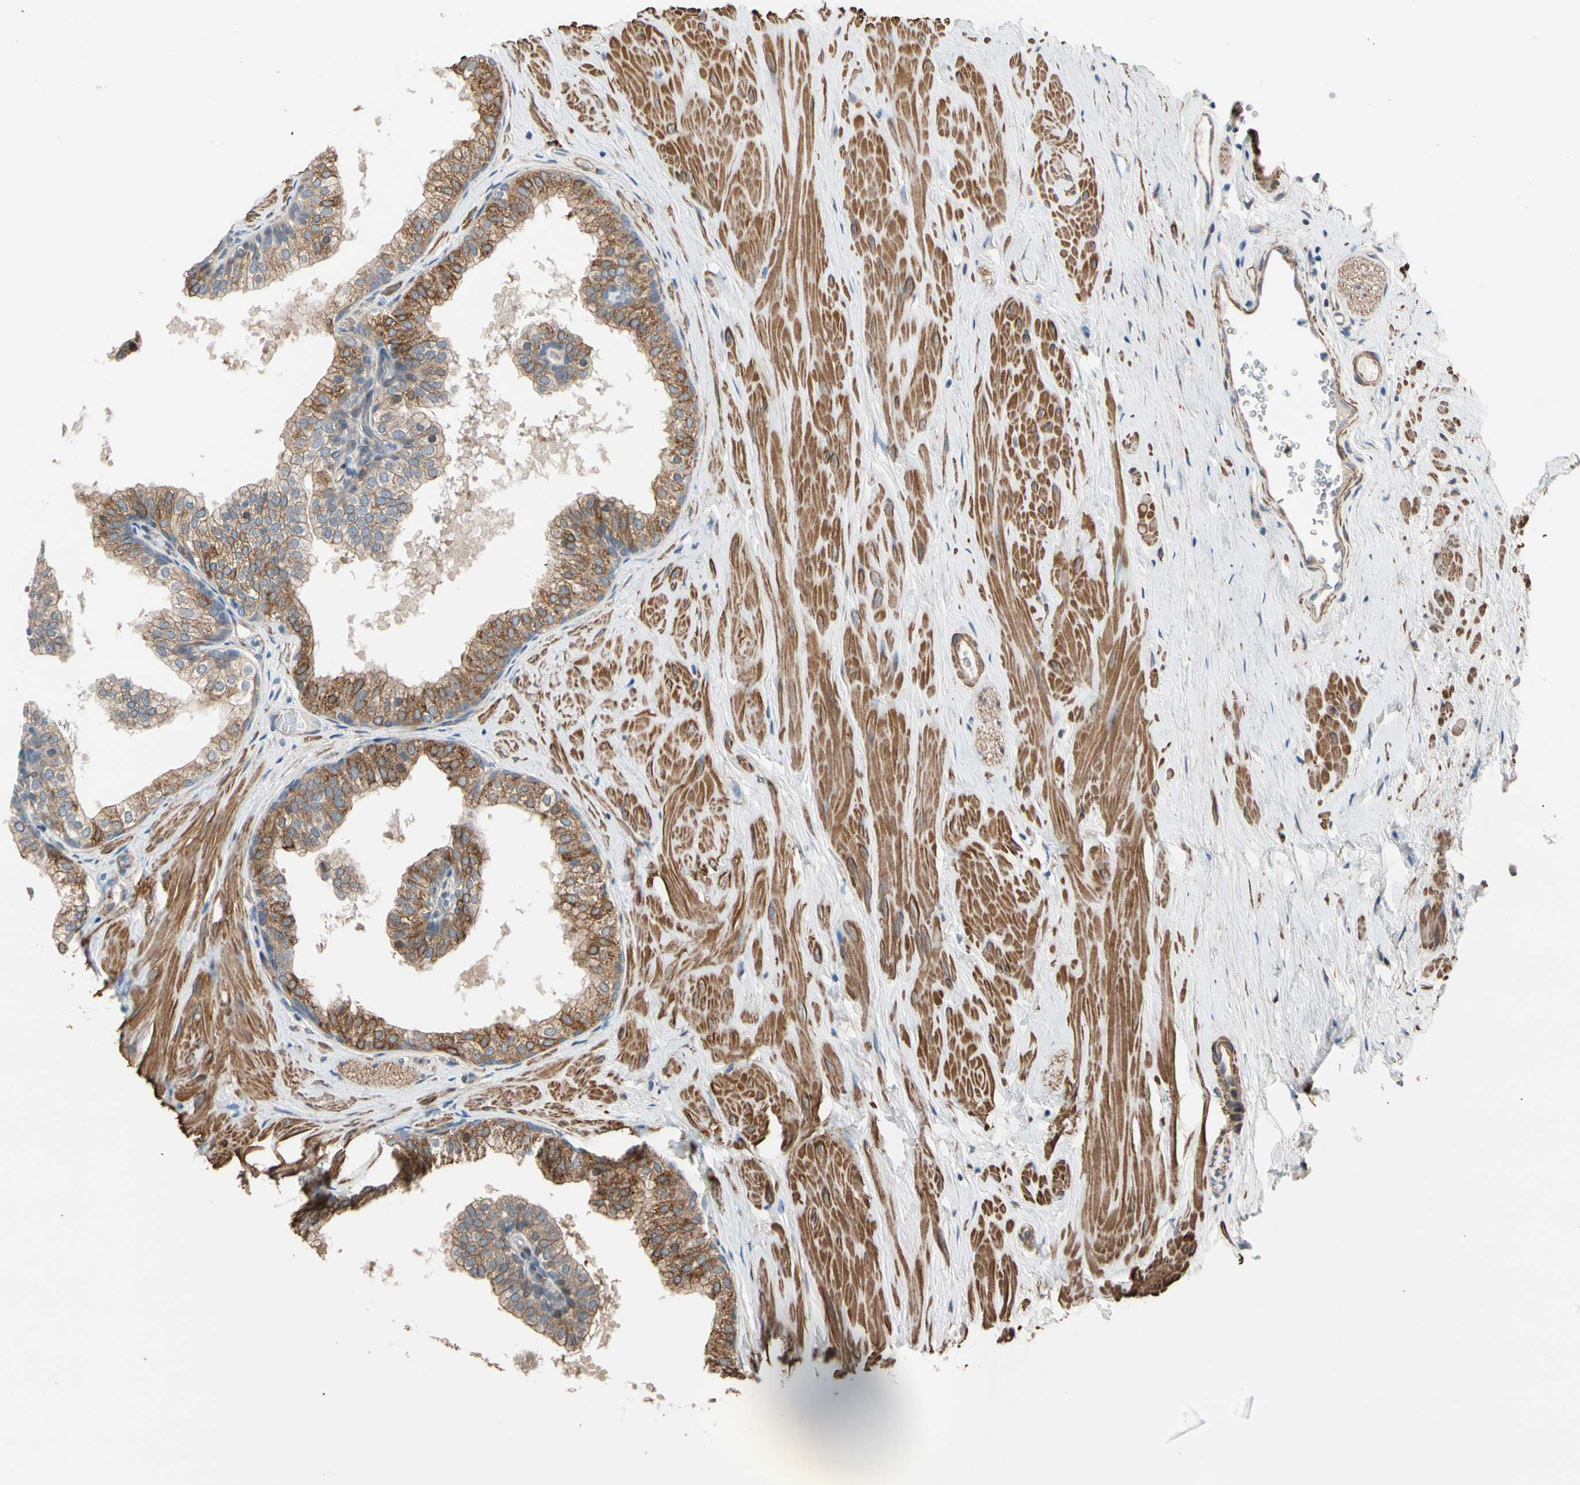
{"staining": {"intensity": "moderate", "quantity": ">75%", "location": "cytoplasmic/membranous"}, "tissue": "prostate", "cell_type": "Glandular cells", "image_type": "normal", "snomed": [{"axis": "morphology", "description": "Normal tissue, NOS"}, {"axis": "topography", "description": "Prostate"}], "caption": "Unremarkable prostate demonstrates moderate cytoplasmic/membranous positivity in approximately >75% of glandular cells (DAB IHC with brightfield microscopy, high magnification)..", "gene": "LIMK2", "patient": {"sex": "male", "age": 60}}